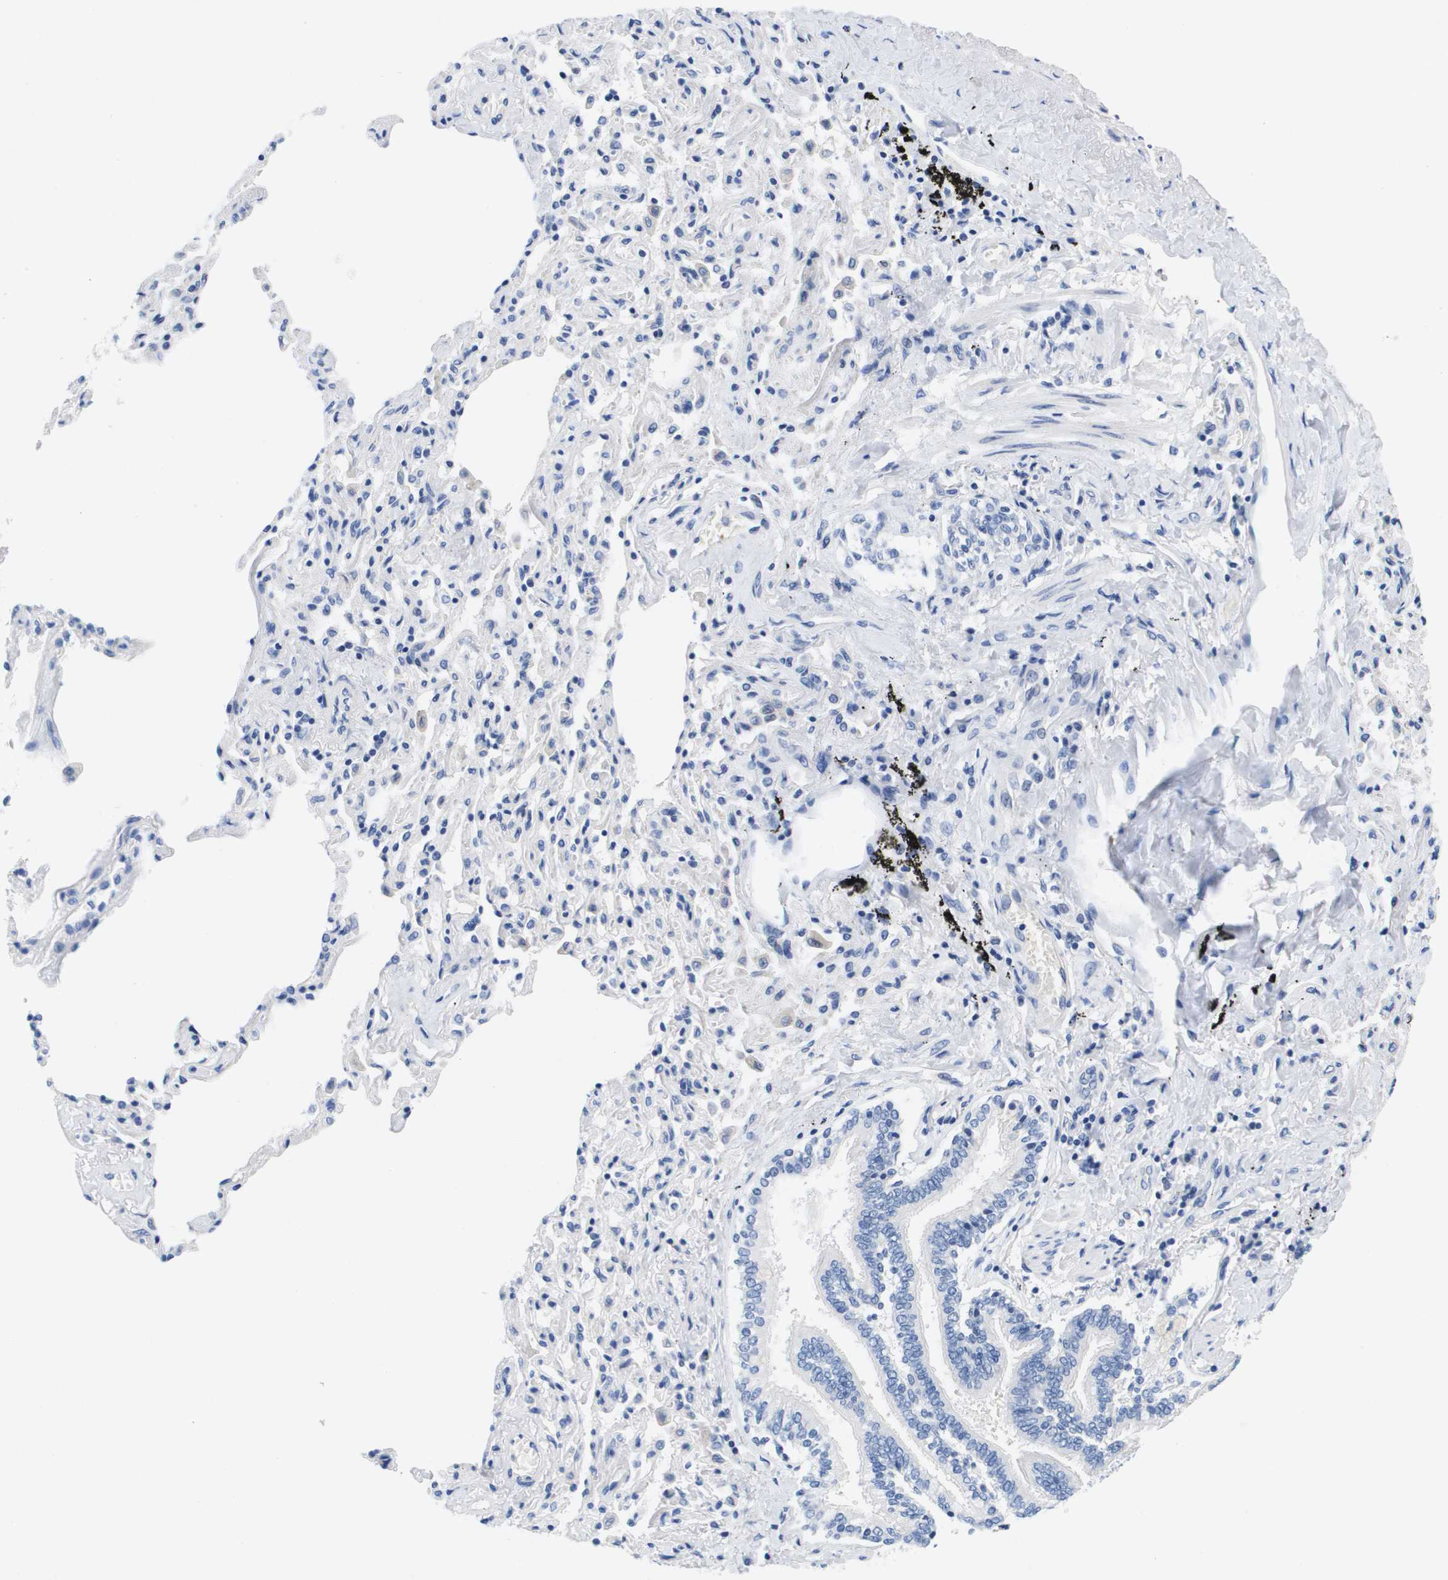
{"staining": {"intensity": "negative", "quantity": "none", "location": "none"}, "tissue": "bronchus", "cell_type": "Respiratory epithelial cells", "image_type": "normal", "snomed": [{"axis": "morphology", "description": "Normal tissue, NOS"}, {"axis": "morphology", "description": "Inflammation, NOS"}, {"axis": "topography", "description": "Cartilage tissue"}, {"axis": "topography", "description": "Bronchus"}], "caption": "Immunohistochemical staining of benign bronchus demonstrates no significant staining in respiratory epithelial cells. (Stains: DAB (3,3'-diaminobenzidine) IHC with hematoxylin counter stain, Microscopy: brightfield microscopy at high magnification).", "gene": "APOA1", "patient": {"sex": "male", "age": 77}}